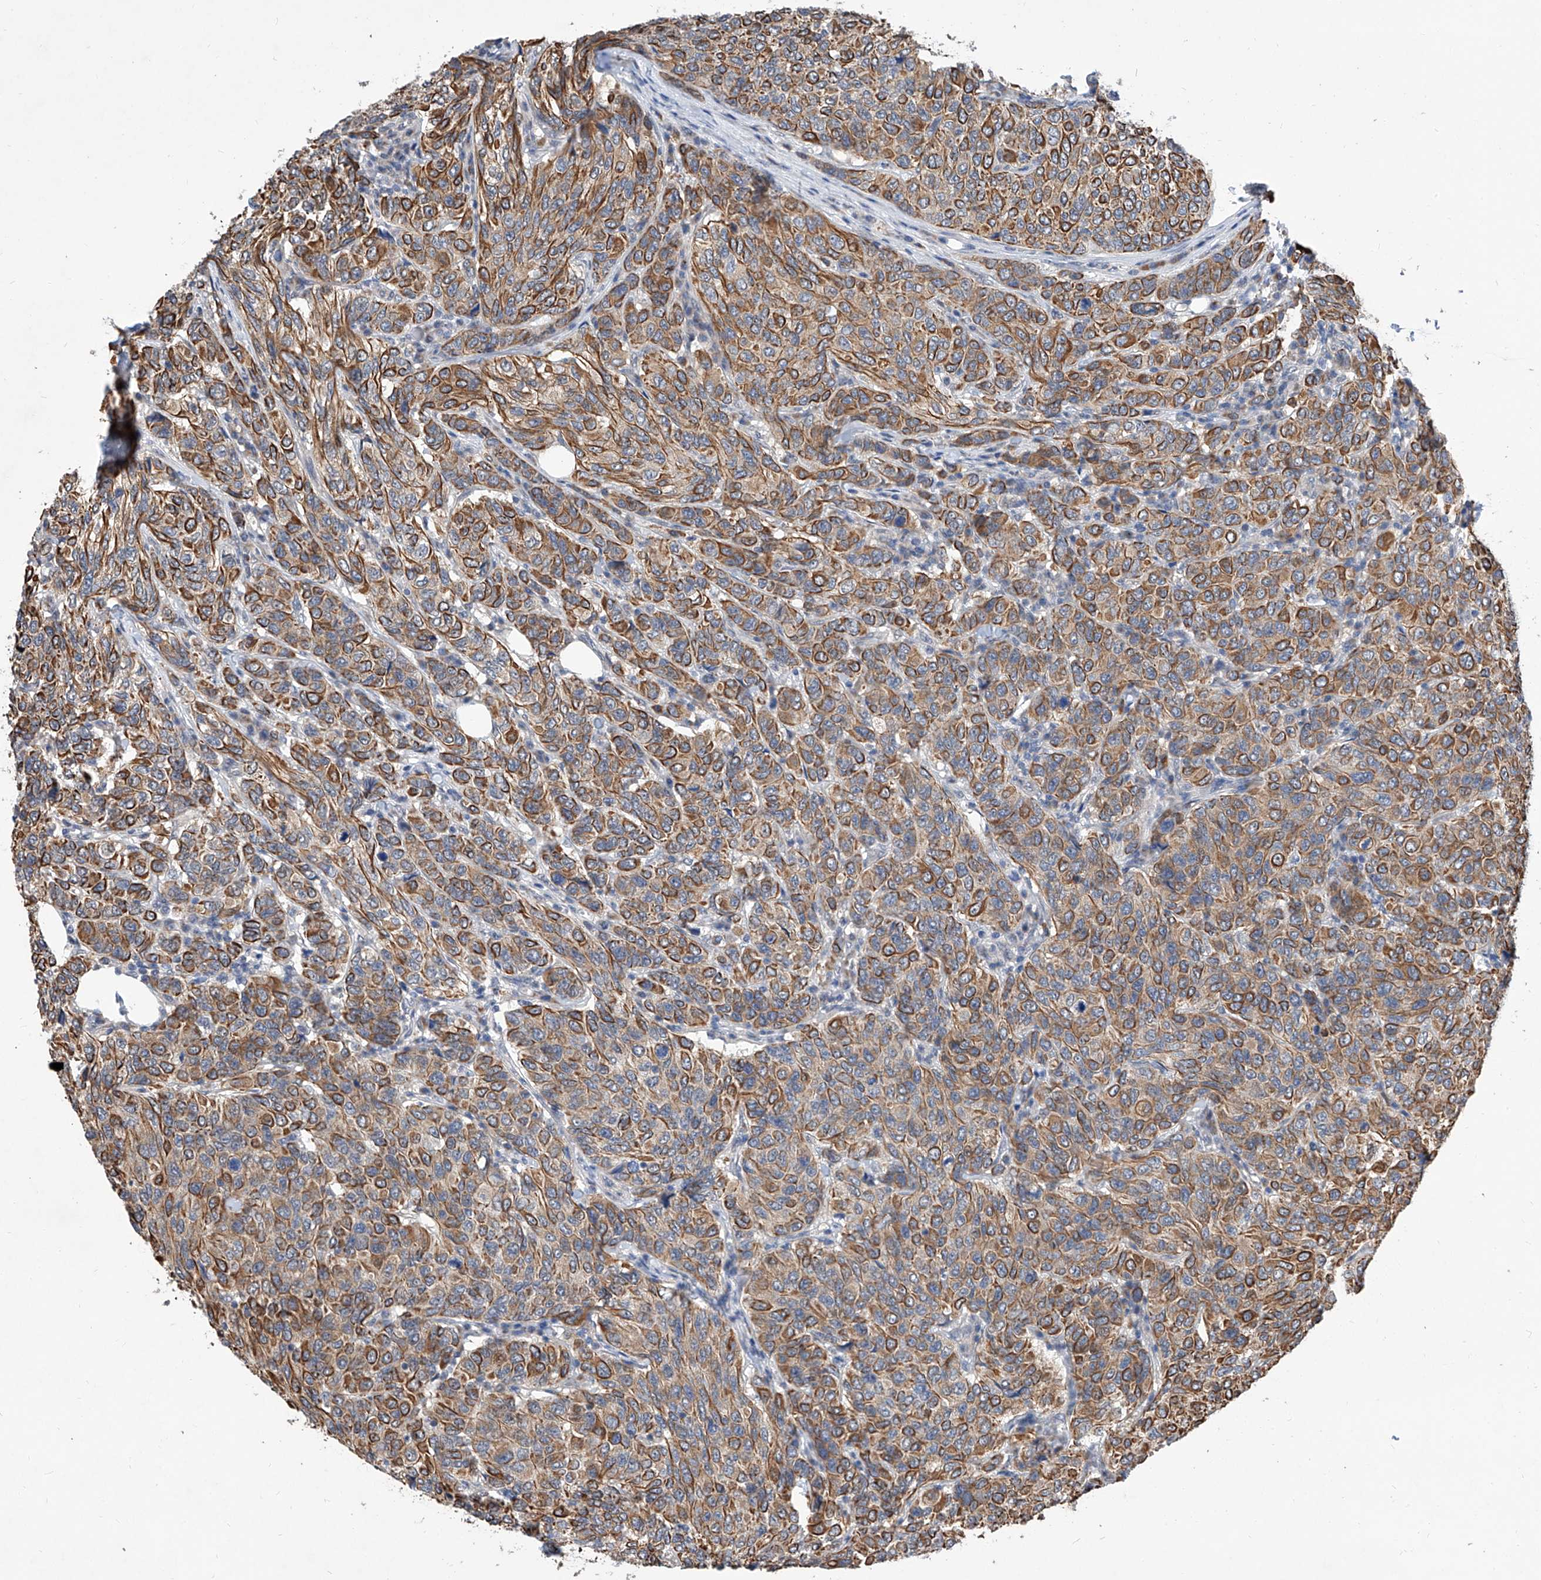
{"staining": {"intensity": "moderate", "quantity": ">75%", "location": "cytoplasmic/membranous"}, "tissue": "breast cancer", "cell_type": "Tumor cells", "image_type": "cancer", "snomed": [{"axis": "morphology", "description": "Duct carcinoma"}, {"axis": "topography", "description": "Breast"}], "caption": "DAB immunohistochemical staining of human breast cancer (infiltrating ductal carcinoma) shows moderate cytoplasmic/membranous protein staining in approximately >75% of tumor cells.", "gene": "MFSD4B", "patient": {"sex": "female", "age": 55}}